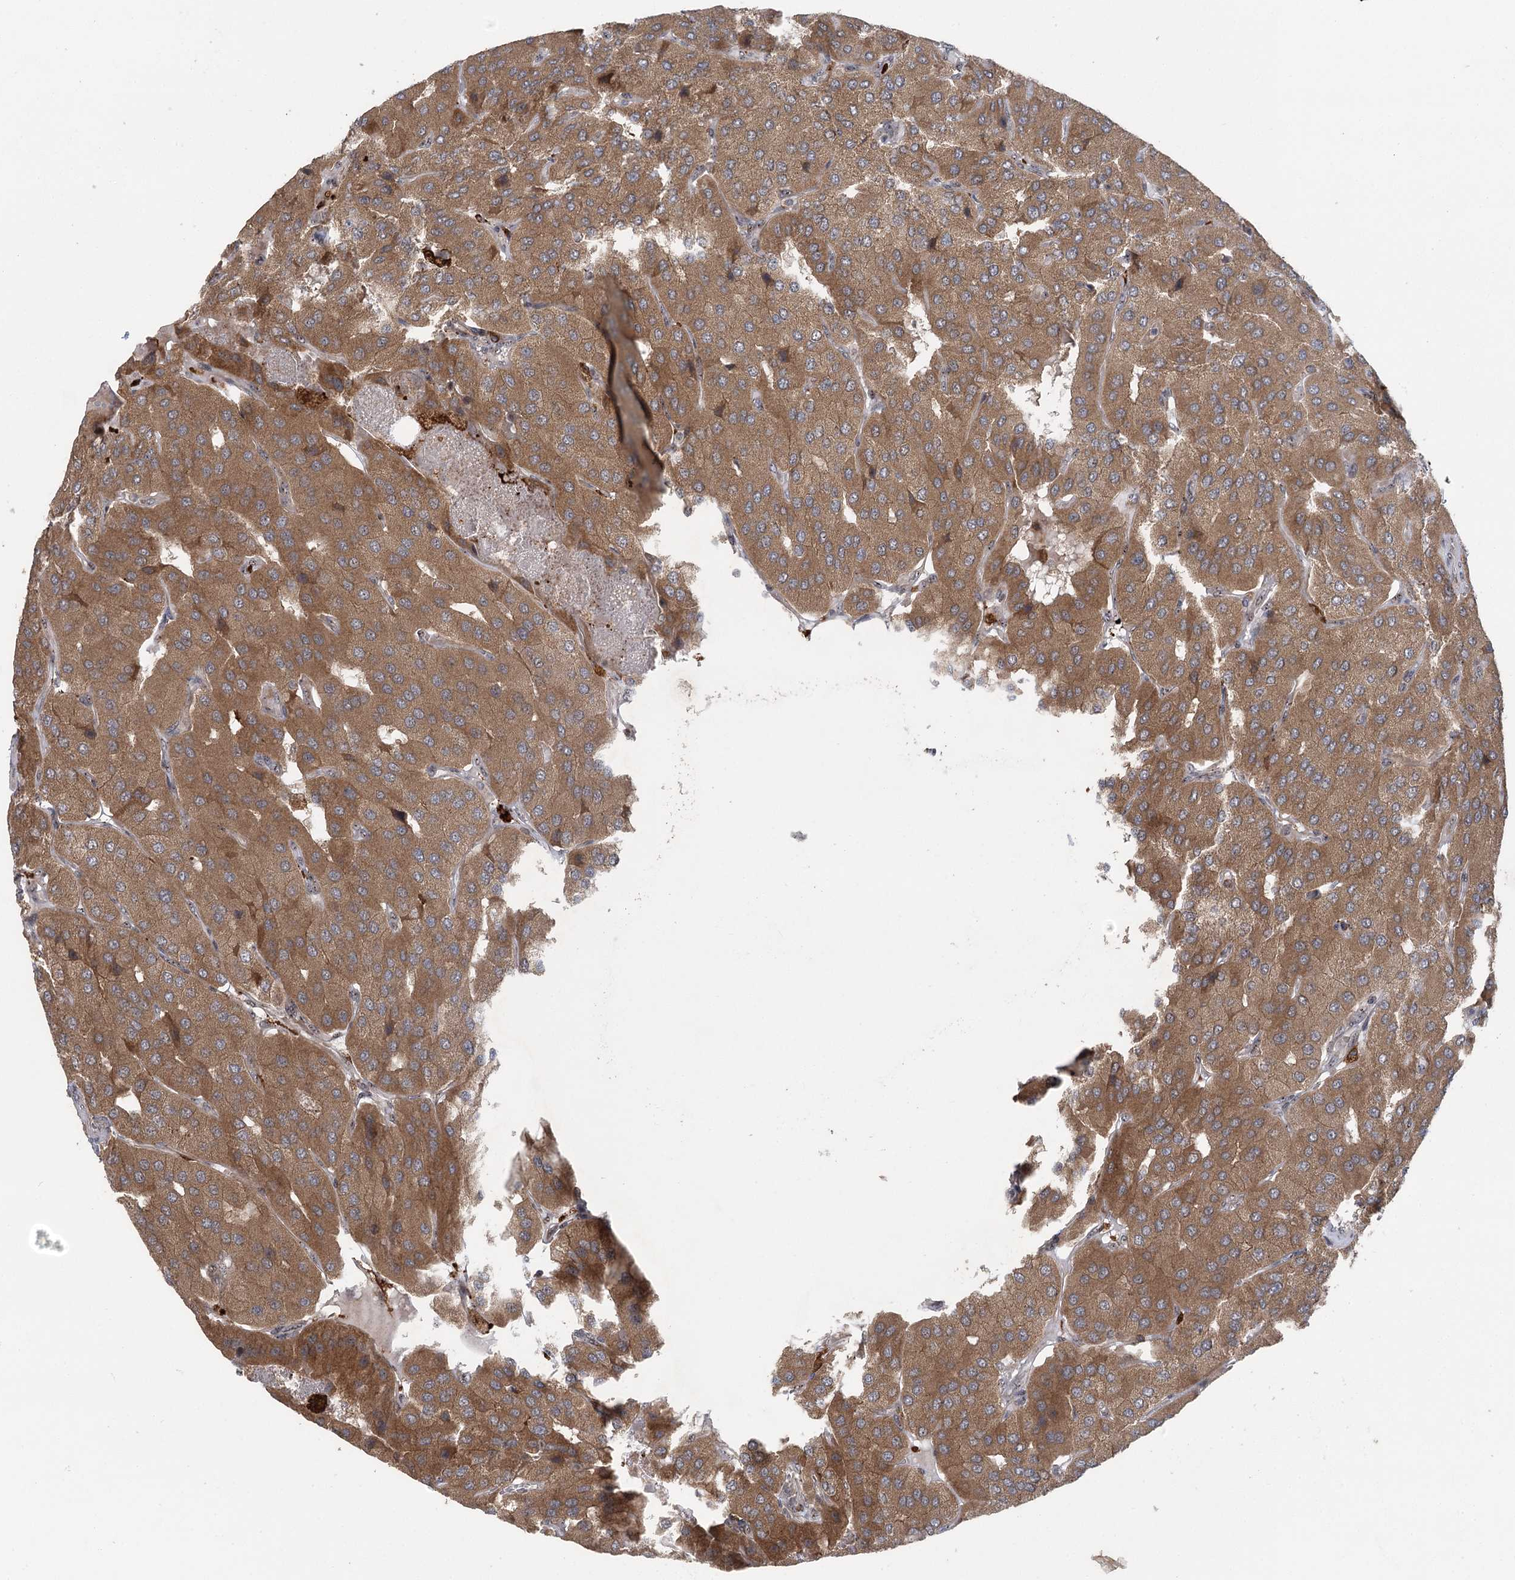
{"staining": {"intensity": "moderate", "quantity": ">75%", "location": "cytoplasmic/membranous"}, "tissue": "parathyroid gland", "cell_type": "Glandular cells", "image_type": "normal", "snomed": [{"axis": "morphology", "description": "Normal tissue, NOS"}, {"axis": "morphology", "description": "Adenoma, NOS"}, {"axis": "topography", "description": "Parathyroid gland"}], "caption": "Parathyroid gland stained for a protein exhibits moderate cytoplasmic/membranous positivity in glandular cells. (Brightfield microscopy of DAB IHC at high magnification).", "gene": "C12orf4", "patient": {"sex": "female", "age": 86}}